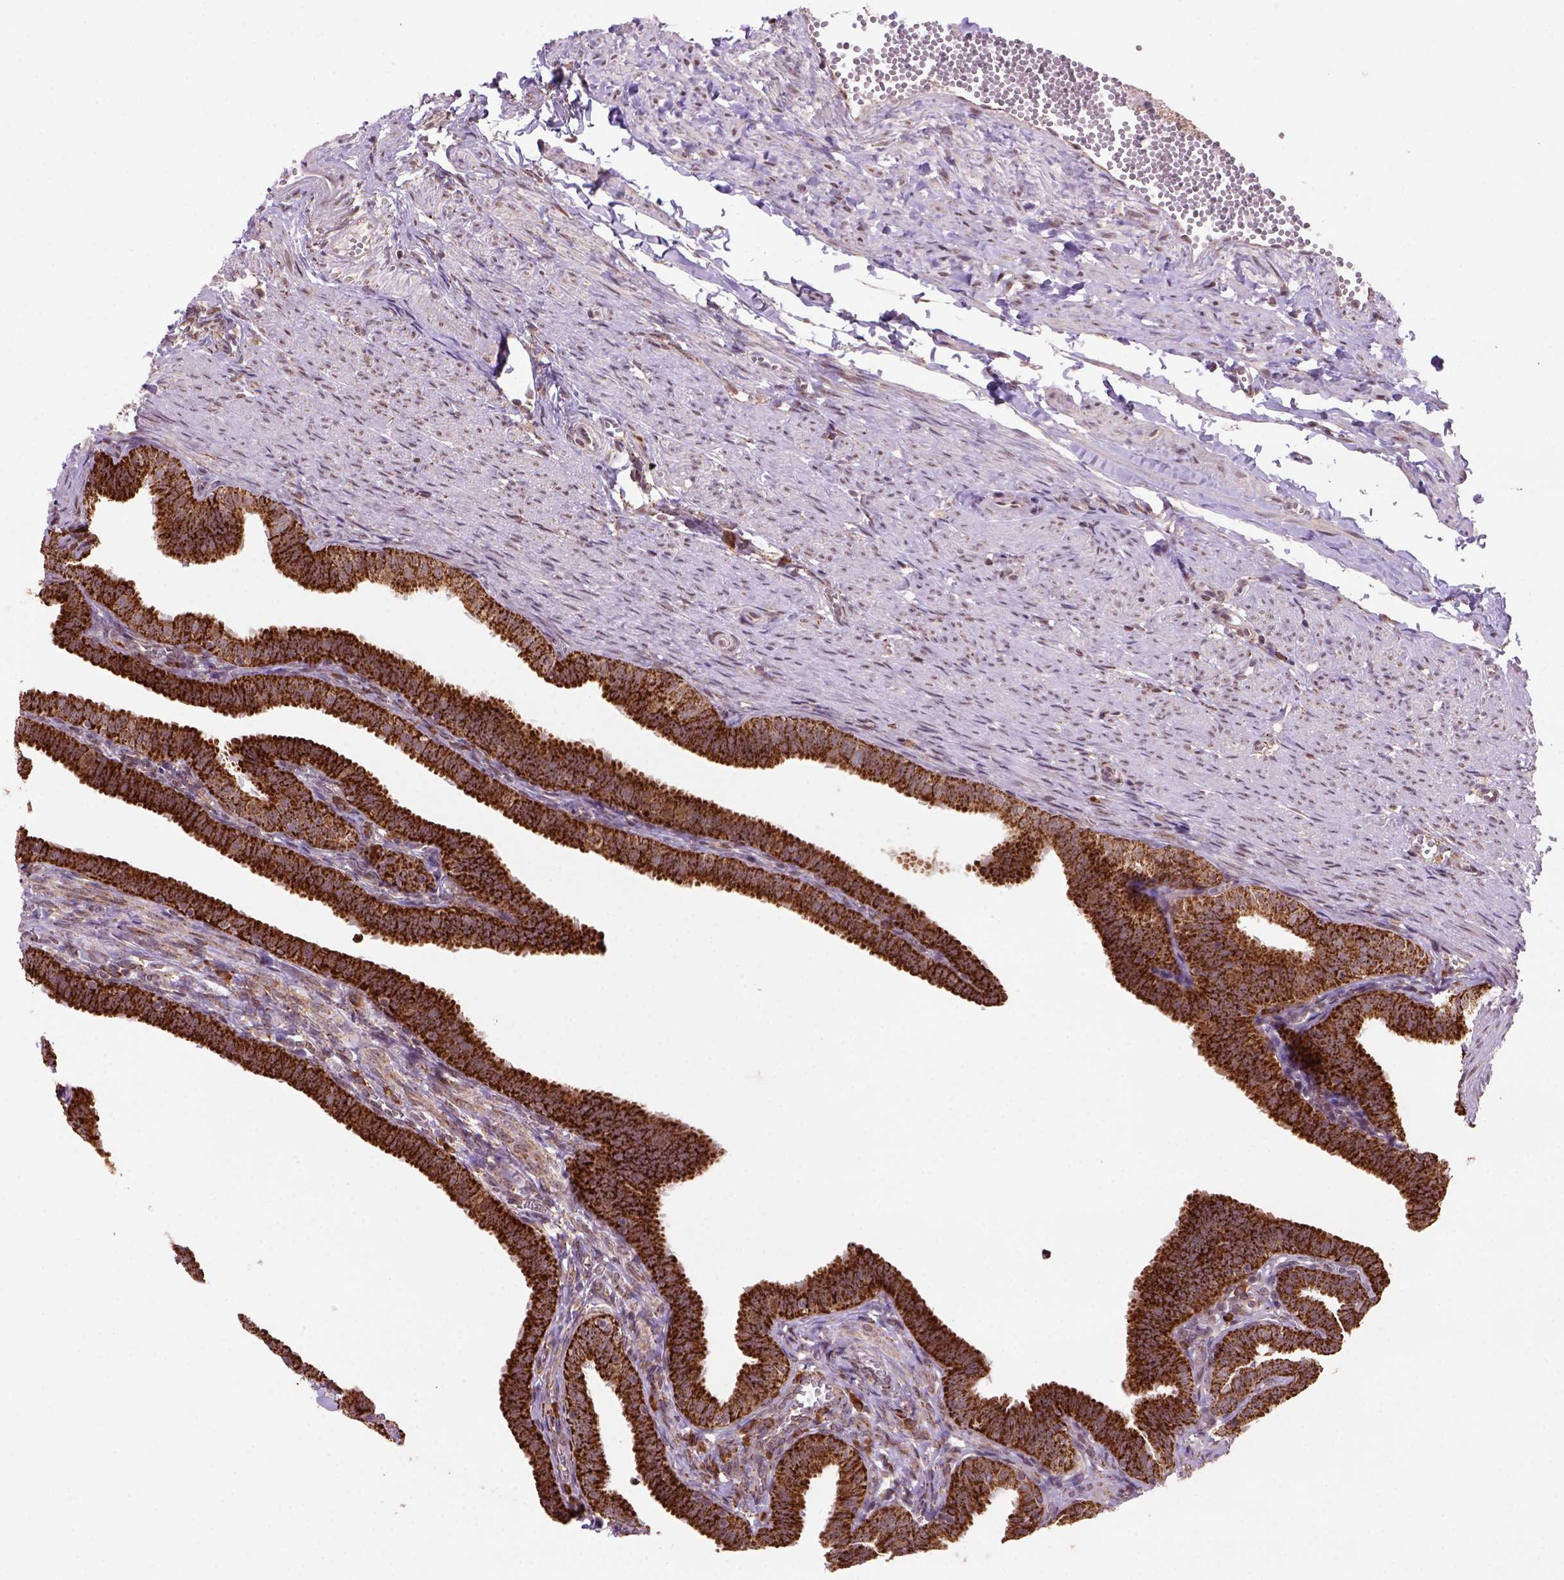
{"staining": {"intensity": "strong", "quantity": ">75%", "location": "cytoplasmic/membranous"}, "tissue": "fallopian tube", "cell_type": "Glandular cells", "image_type": "normal", "snomed": [{"axis": "morphology", "description": "Normal tissue, NOS"}, {"axis": "topography", "description": "Fallopian tube"}], "caption": "Fallopian tube was stained to show a protein in brown. There is high levels of strong cytoplasmic/membranous positivity in about >75% of glandular cells. Nuclei are stained in blue.", "gene": "FZD7", "patient": {"sex": "female", "age": 25}}